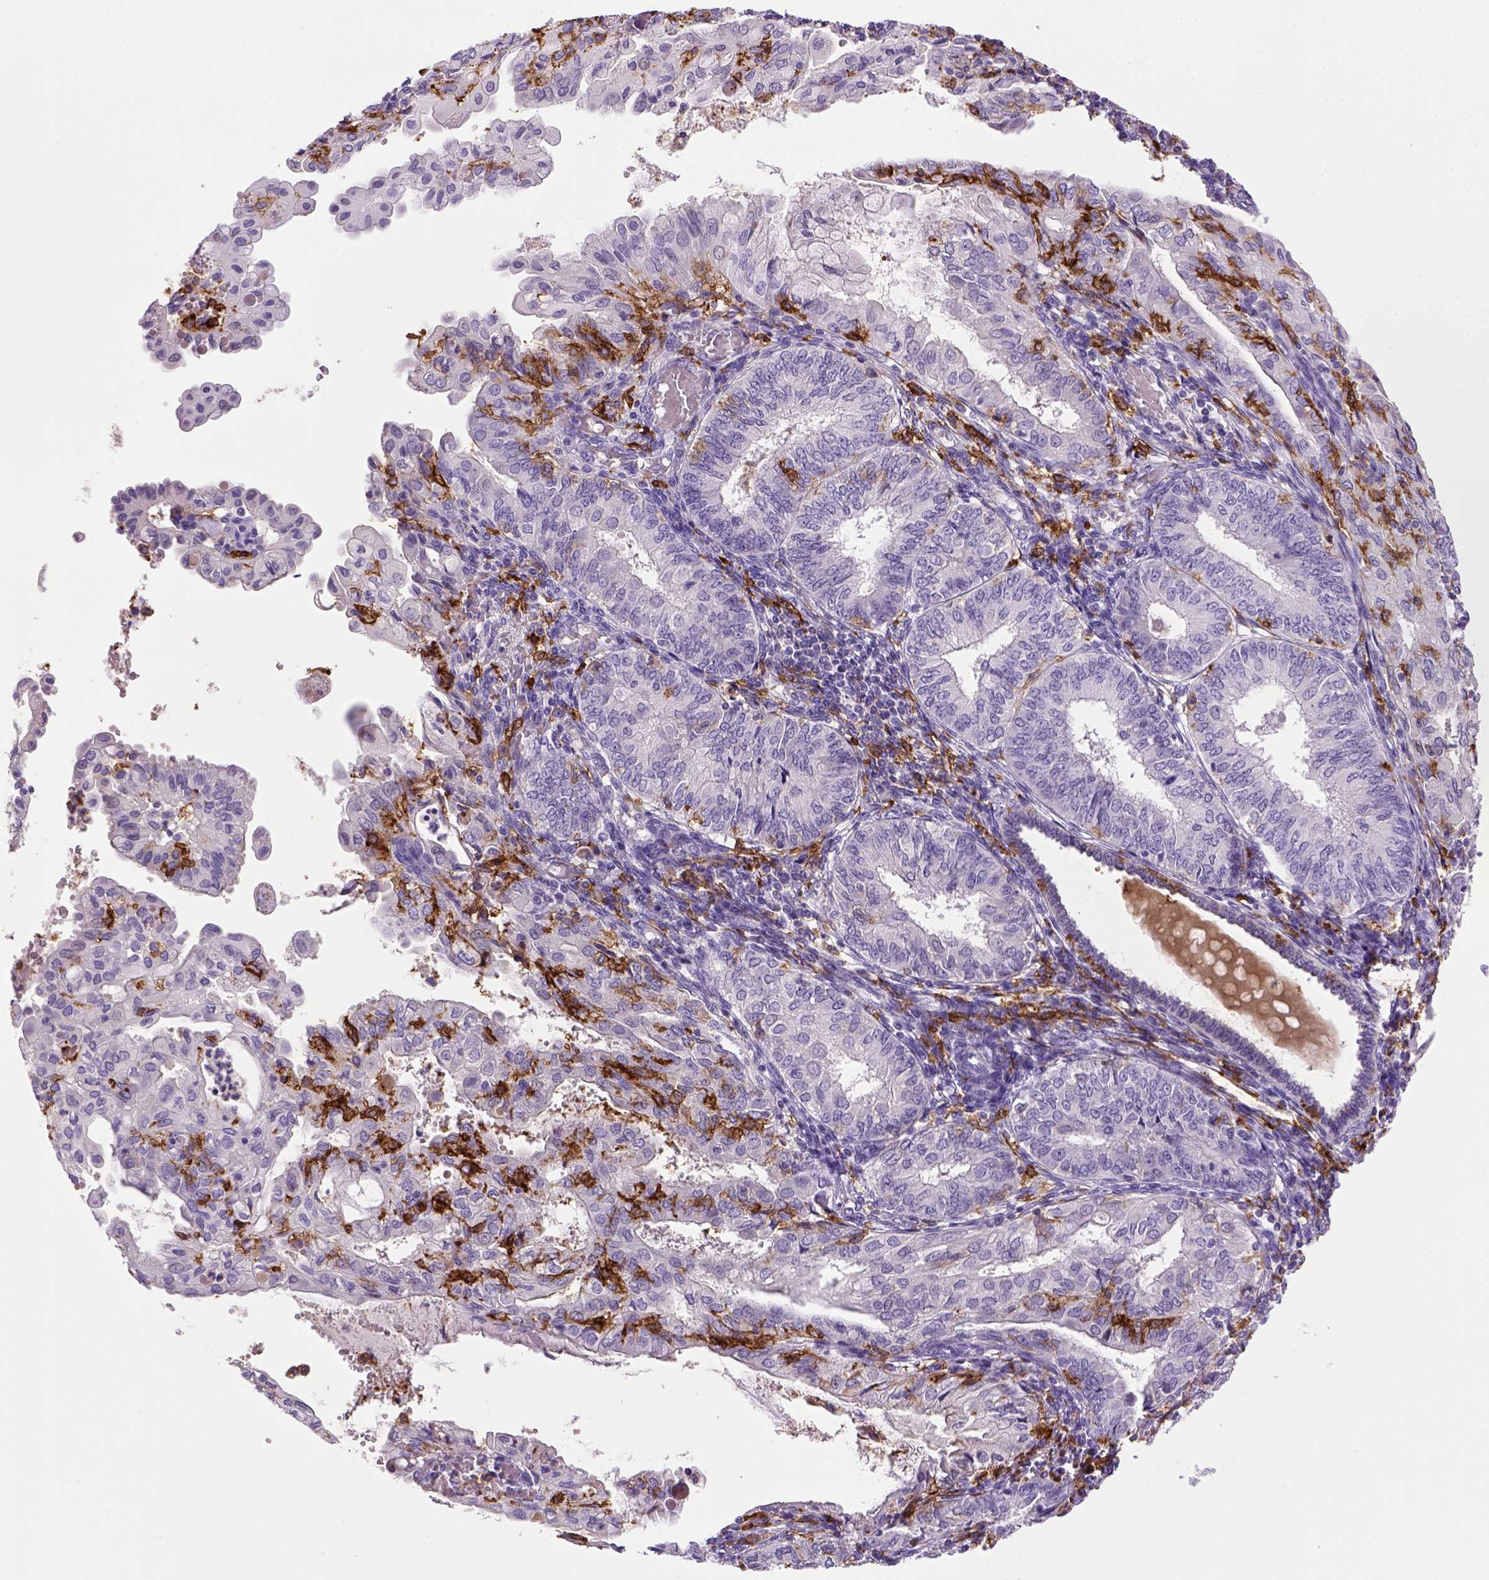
{"staining": {"intensity": "negative", "quantity": "none", "location": "none"}, "tissue": "endometrial cancer", "cell_type": "Tumor cells", "image_type": "cancer", "snomed": [{"axis": "morphology", "description": "Adenocarcinoma, NOS"}, {"axis": "topography", "description": "Endometrium"}], "caption": "DAB (3,3'-diaminobenzidine) immunohistochemical staining of endometrial cancer (adenocarcinoma) reveals no significant positivity in tumor cells.", "gene": "CD14", "patient": {"sex": "female", "age": 68}}